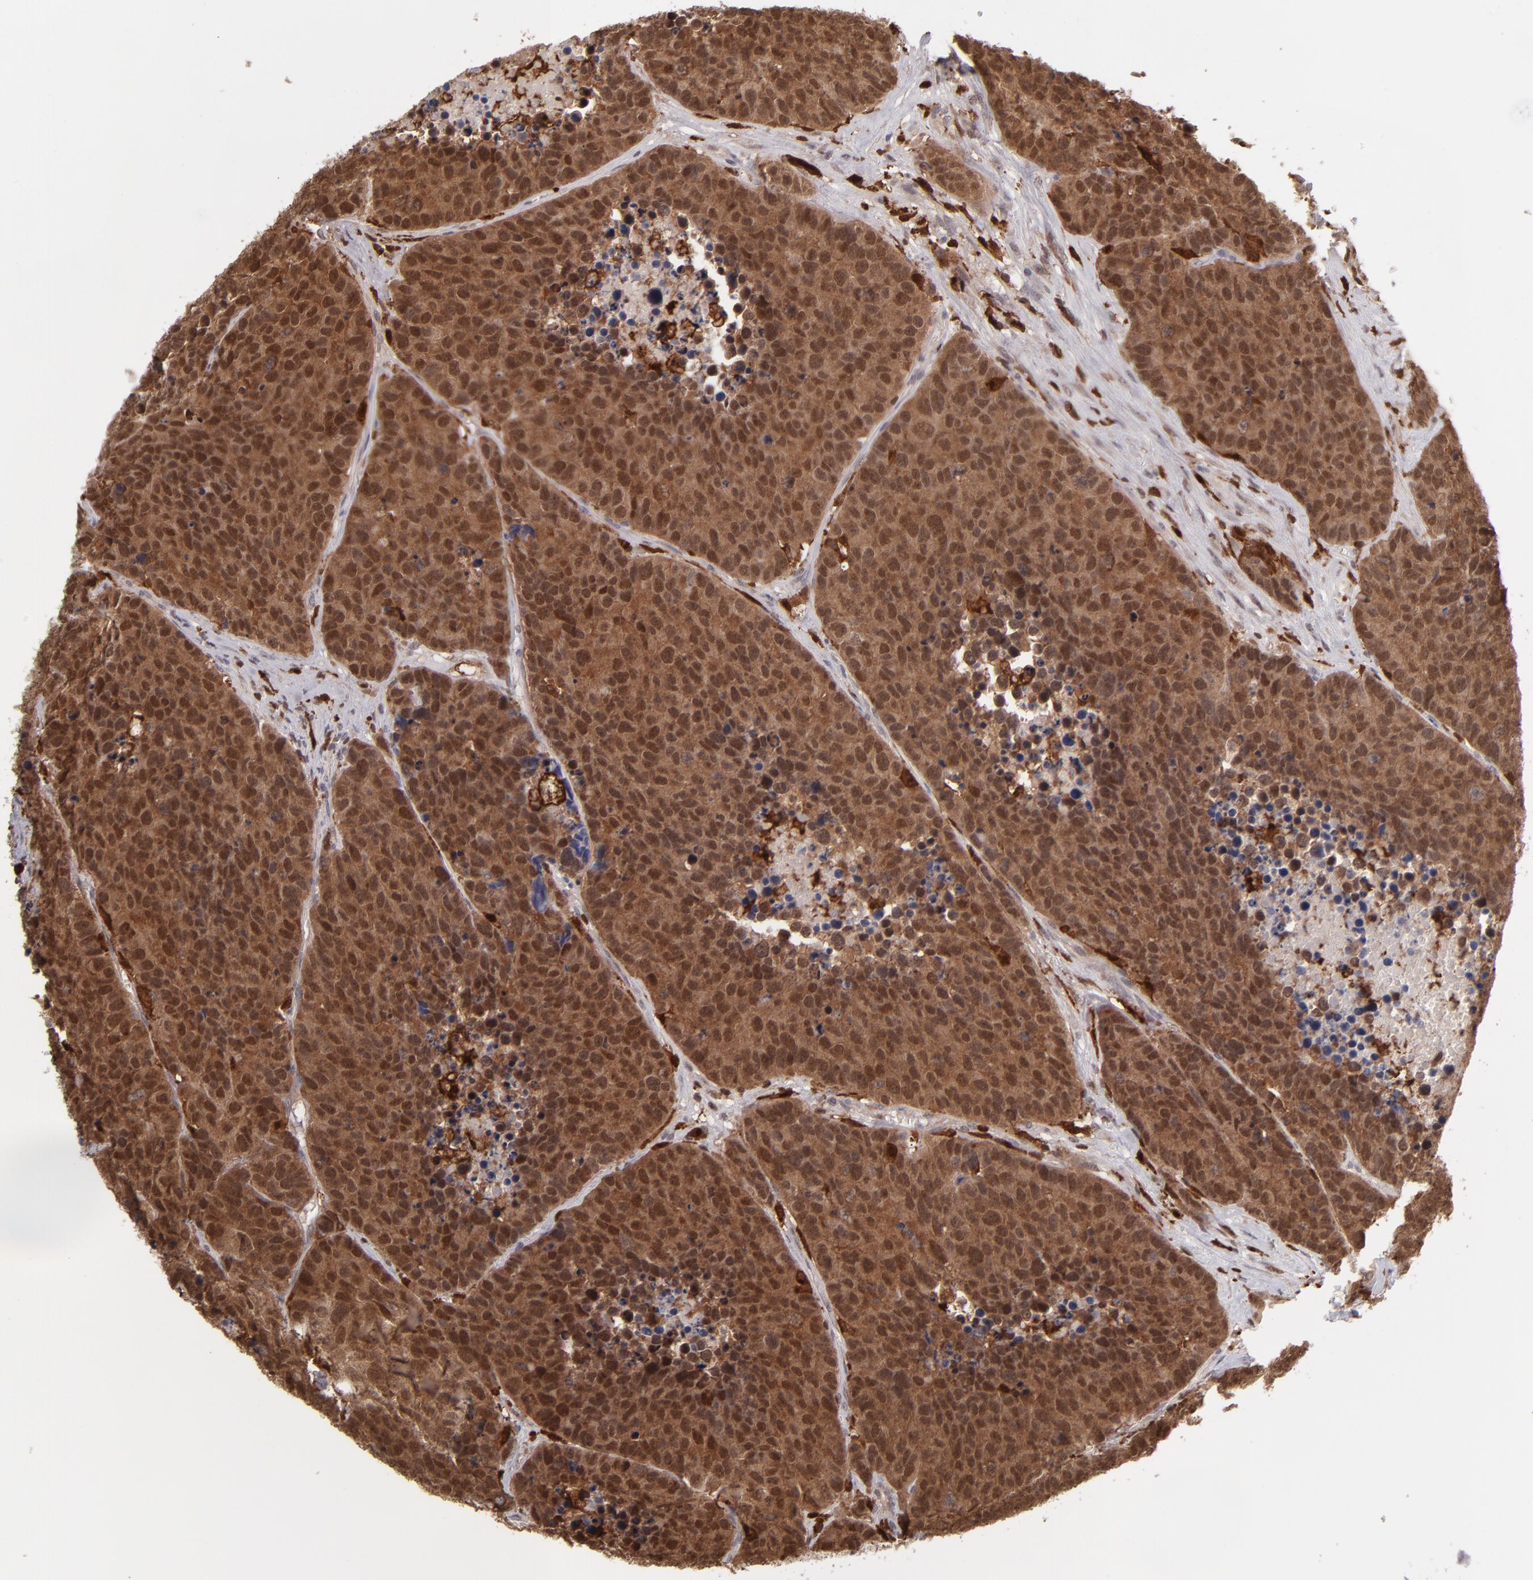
{"staining": {"intensity": "strong", "quantity": ">75%", "location": "cytoplasmic/membranous,nuclear"}, "tissue": "carcinoid", "cell_type": "Tumor cells", "image_type": "cancer", "snomed": [{"axis": "morphology", "description": "Carcinoid, malignant, NOS"}, {"axis": "topography", "description": "Lung"}], "caption": "A micrograph showing strong cytoplasmic/membranous and nuclear staining in approximately >75% of tumor cells in carcinoid (malignant), as visualized by brown immunohistochemical staining.", "gene": "GRB2", "patient": {"sex": "male", "age": 60}}